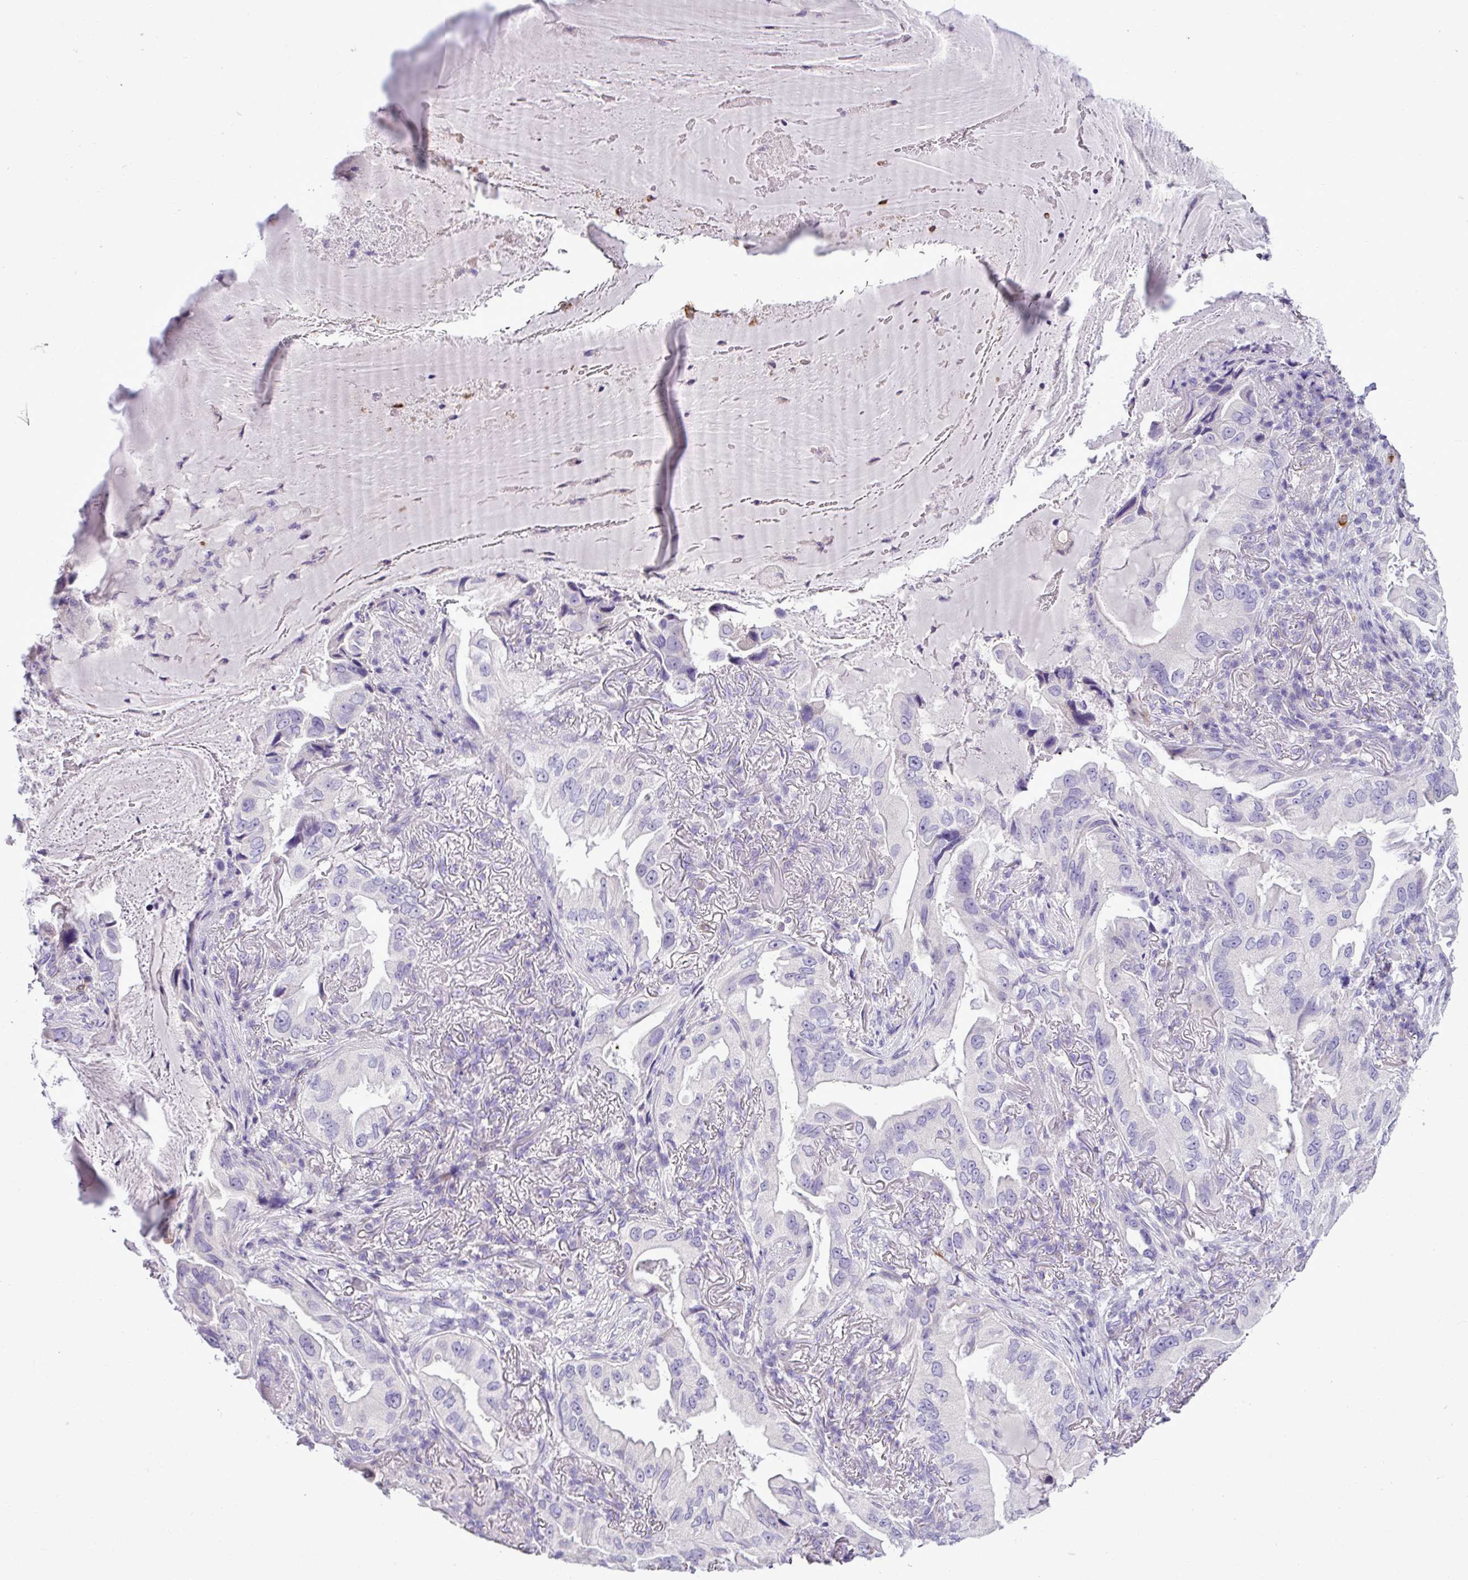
{"staining": {"intensity": "negative", "quantity": "none", "location": "none"}, "tissue": "lung cancer", "cell_type": "Tumor cells", "image_type": "cancer", "snomed": [{"axis": "morphology", "description": "Adenocarcinoma, NOS"}, {"axis": "topography", "description": "Lung"}], "caption": "Tumor cells show no significant protein positivity in adenocarcinoma (lung).", "gene": "ZSCAN5A", "patient": {"sex": "female", "age": 69}}